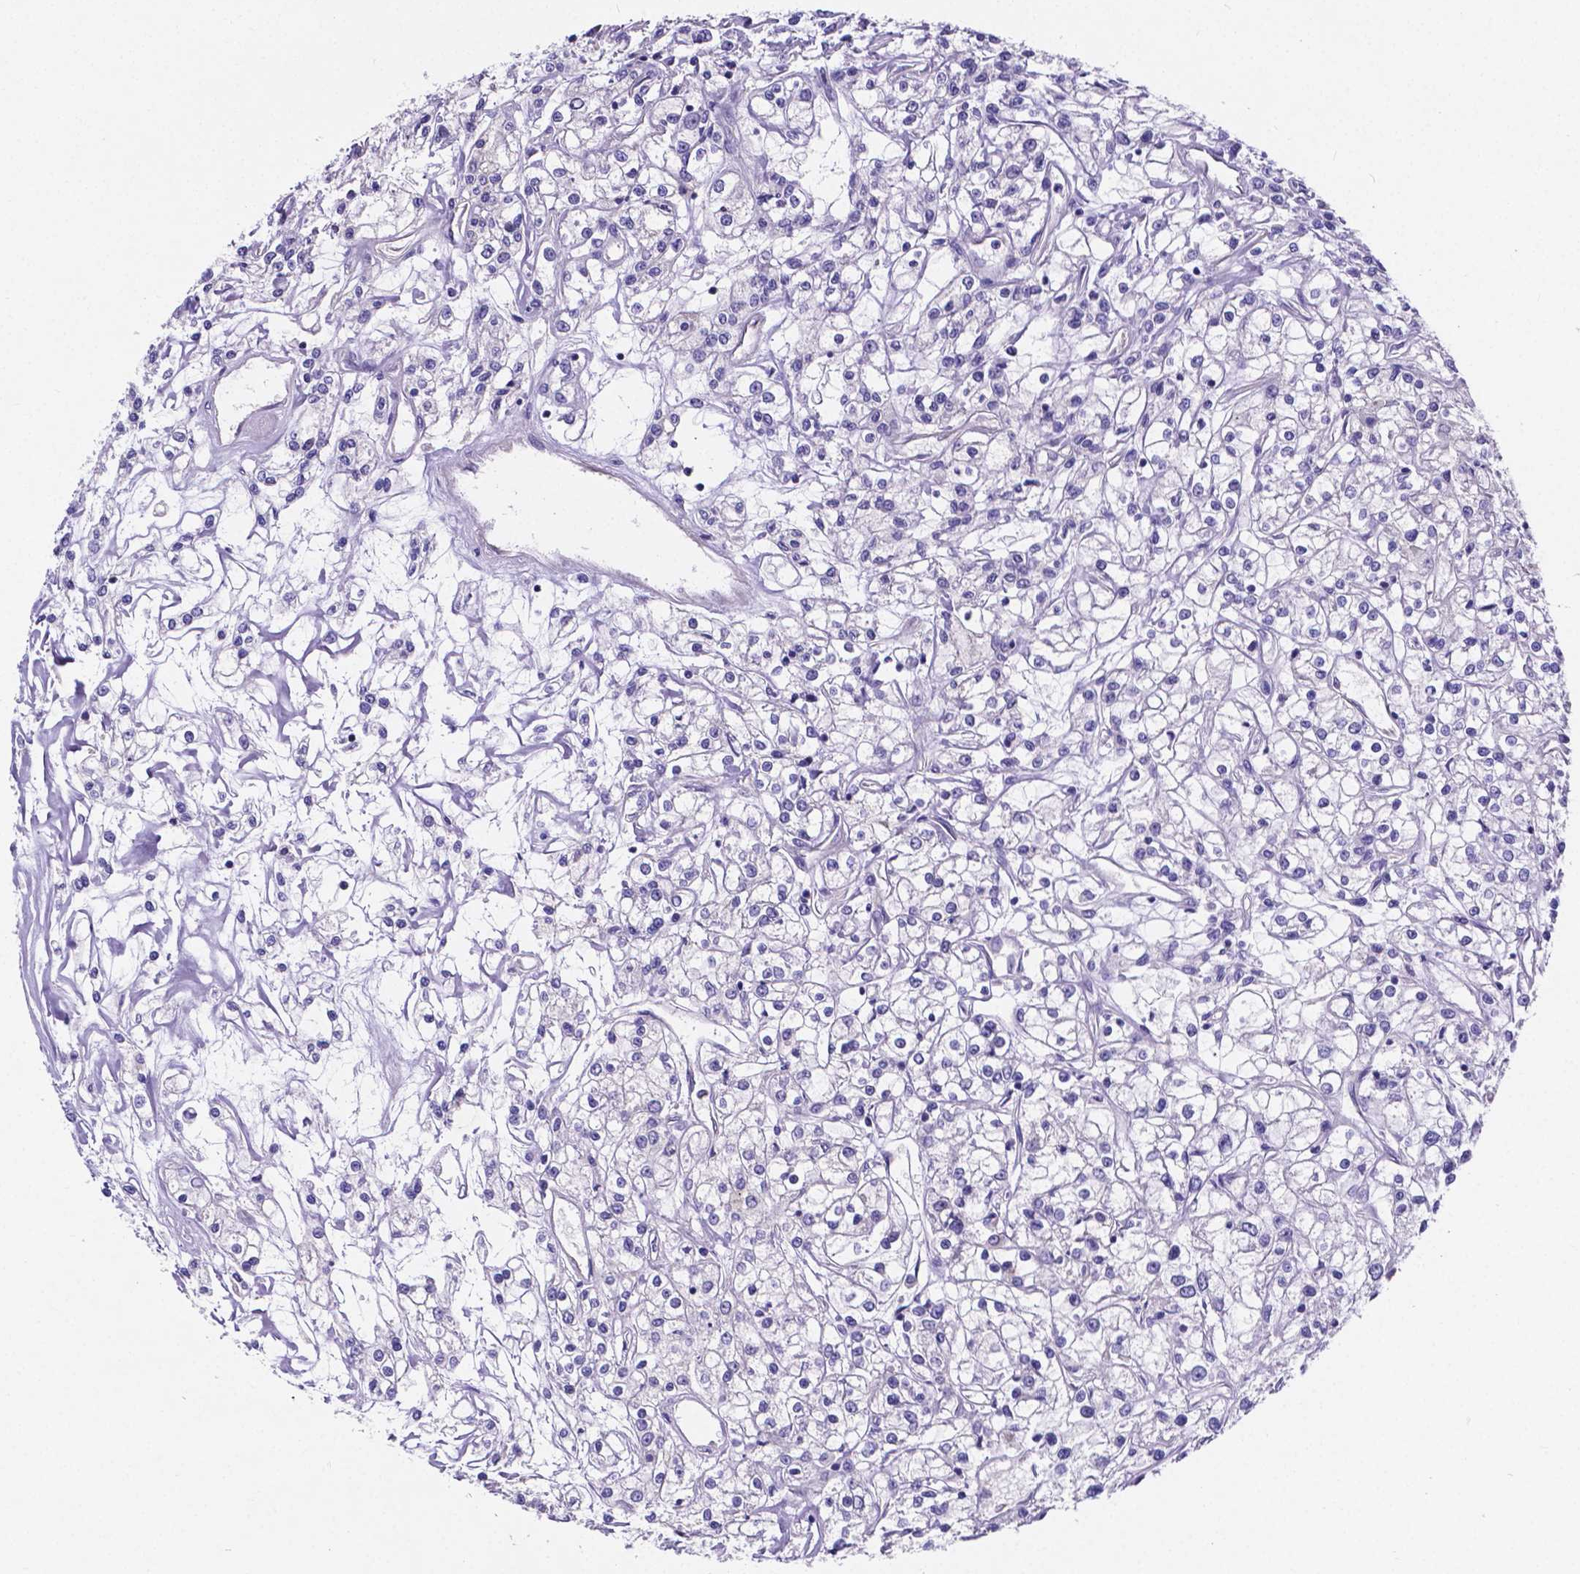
{"staining": {"intensity": "negative", "quantity": "none", "location": "none"}, "tissue": "renal cancer", "cell_type": "Tumor cells", "image_type": "cancer", "snomed": [{"axis": "morphology", "description": "Adenocarcinoma, NOS"}, {"axis": "topography", "description": "Kidney"}], "caption": "Immunohistochemistry photomicrograph of renal adenocarcinoma stained for a protein (brown), which exhibits no positivity in tumor cells.", "gene": "ATP6V1D", "patient": {"sex": "female", "age": 59}}